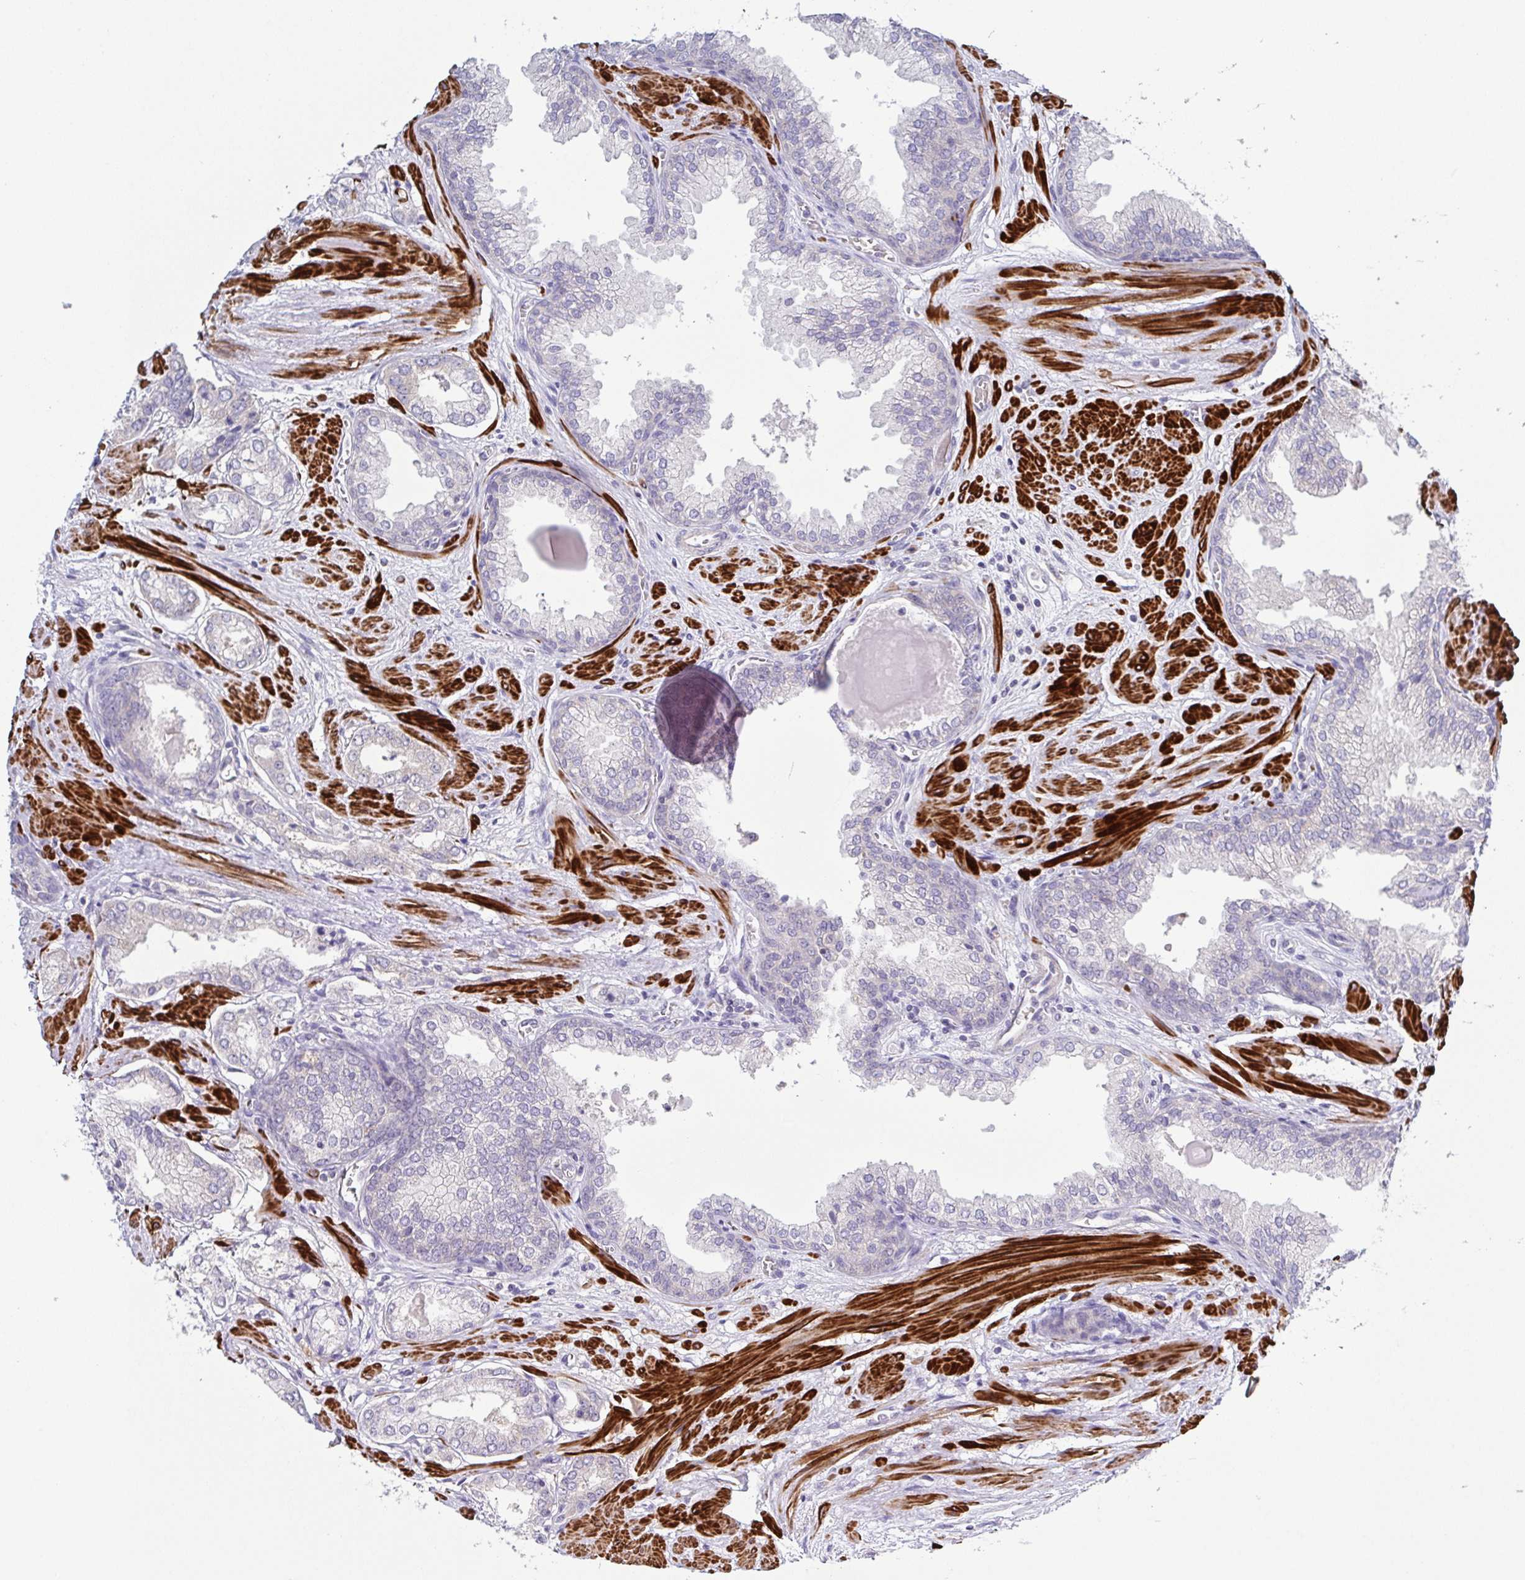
{"staining": {"intensity": "negative", "quantity": "none", "location": "none"}, "tissue": "prostate cancer", "cell_type": "Tumor cells", "image_type": "cancer", "snomed": [{"axis": "morphology", "description": "Adenocarcinoma, Low grade"}, {"axis": "topography", "description": "Prostate"}], "caption": "Human low-grade adenocarcinoma (prostate) stained for a protein using IHC reveals no expression in tumor cells.", "gene": "CFAP97D1", "patient": {"sex": "male", "age": 64}}